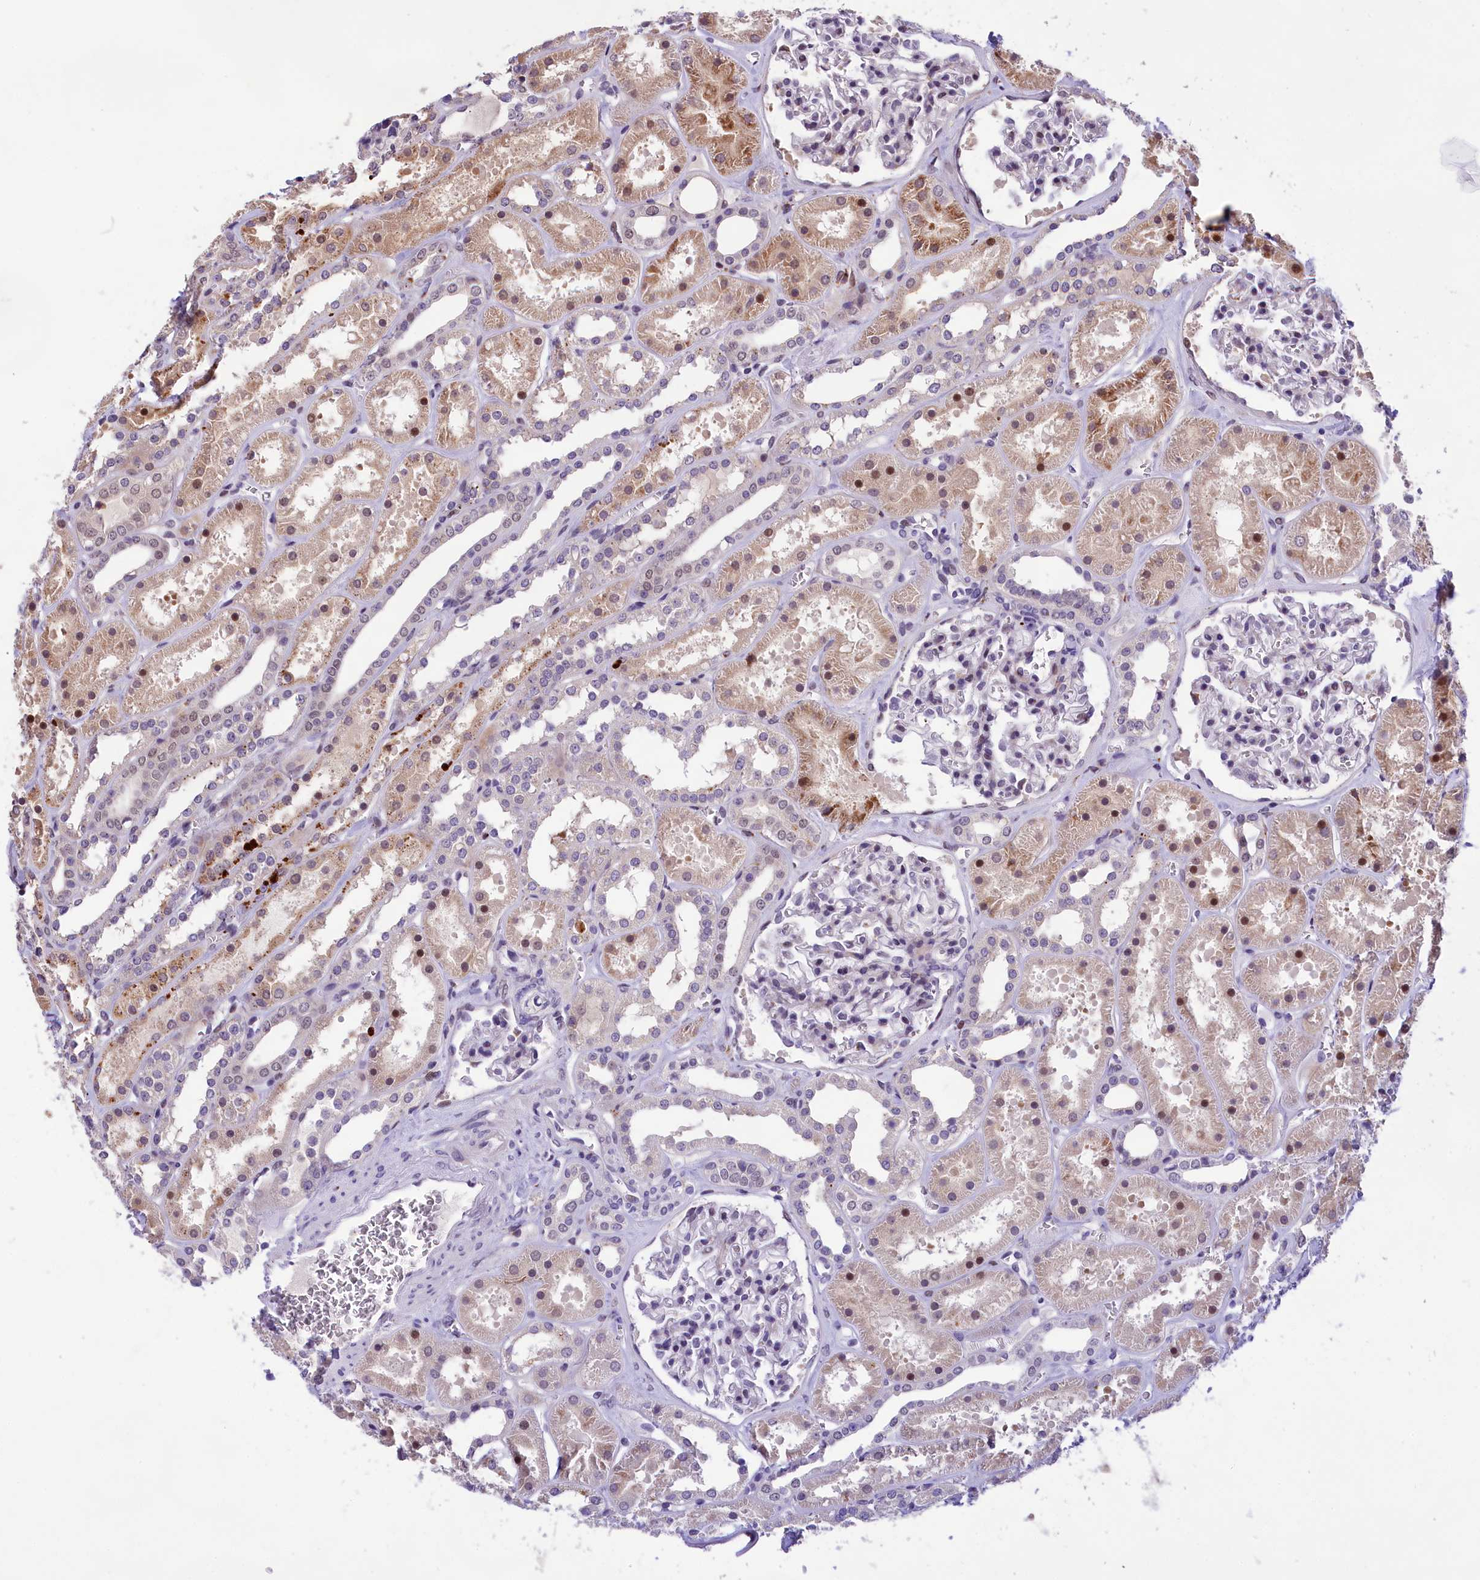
{"staining": {"intensity": "negative", "quantity": "none", "location": "none"}, "tissue": "kidney", "cell_type": "Cells in glomeruli", "image_type": "normal", "snomed": [{"axis": "morphology", "description": "Normal tissue, NOS"}, {"axis": "topography", "description": "Kidney"}], "caption": "Cells in glomeruli are negative for protein expression in benign human kidney. The staining is performed using DAB (3,3'-diaminobenzidine) brown chromogen with nuclei counter-stained in using hematoxylin.", "gene": "FBXO45", "patient": {"sex": "female", "age": 41}}